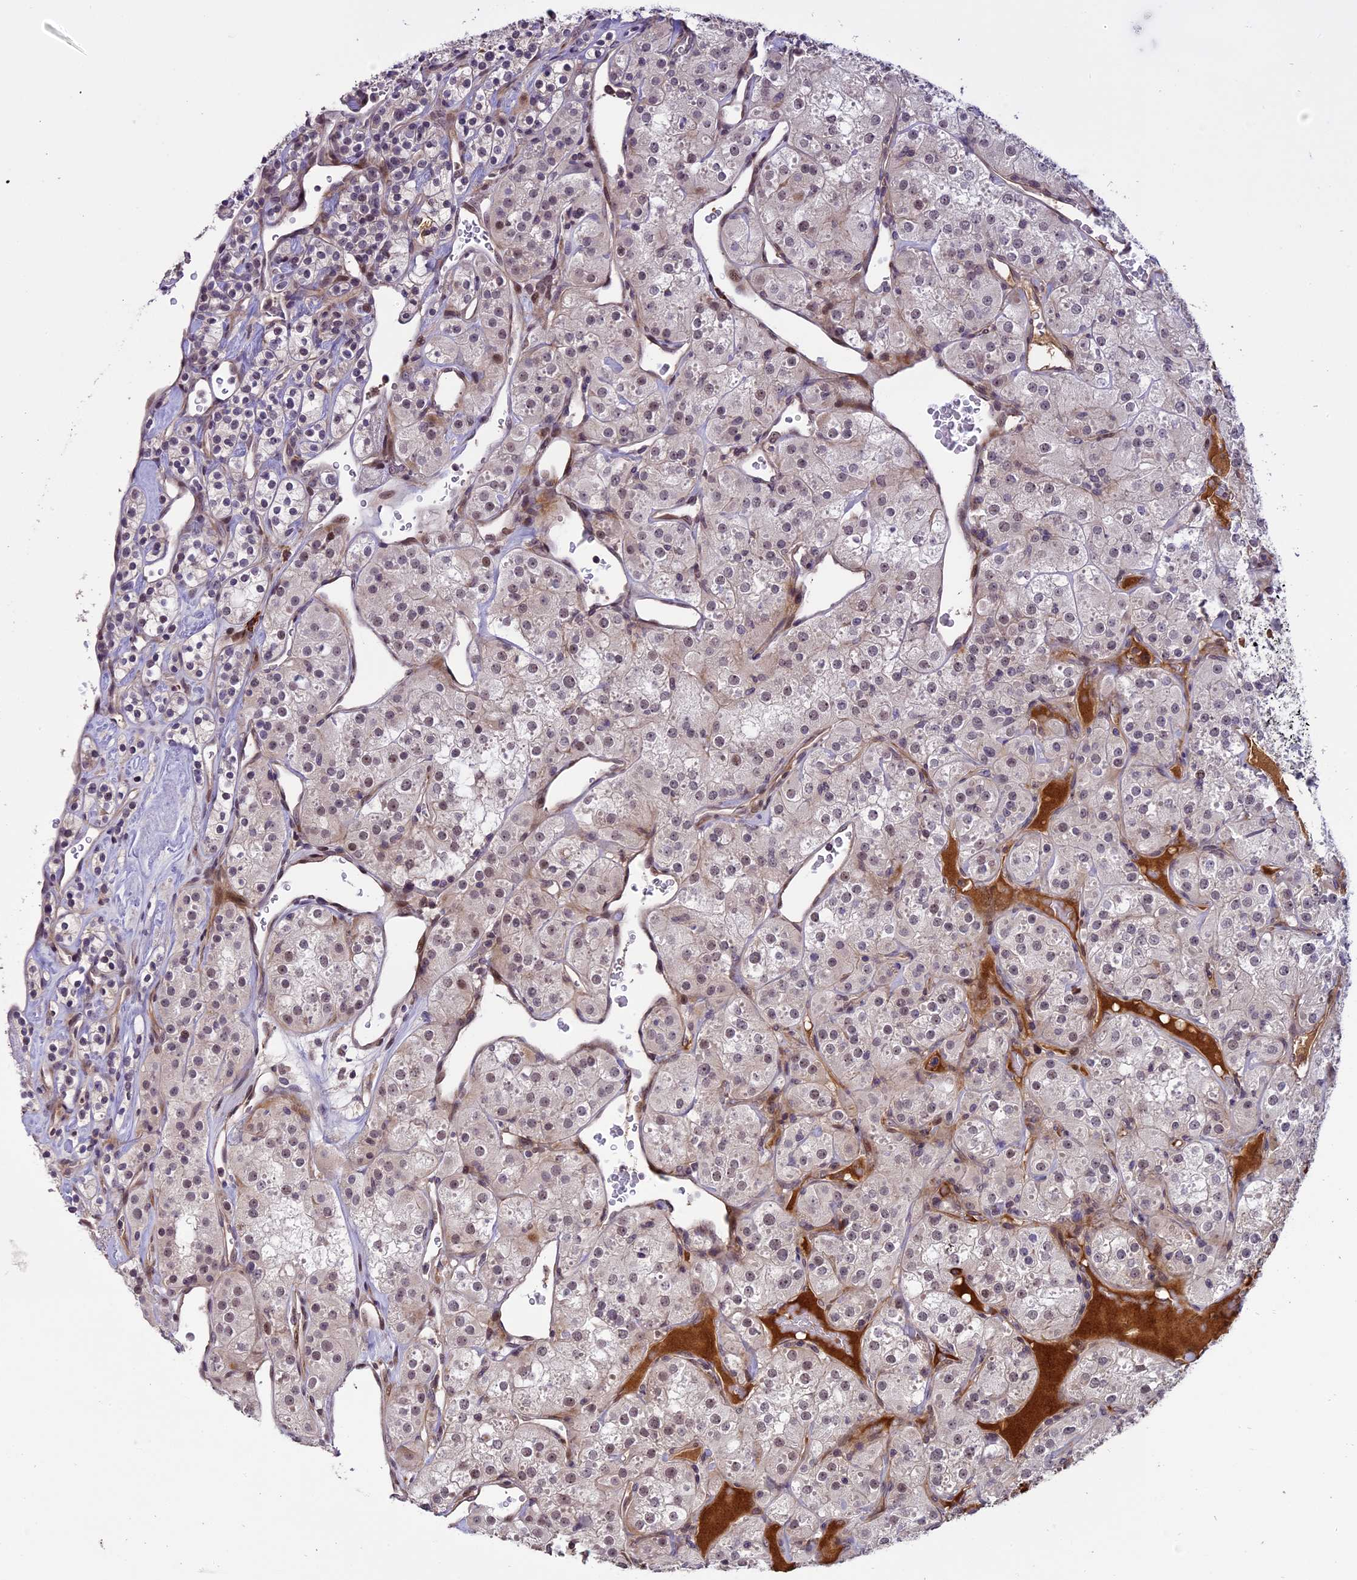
{"staining": {"intensity": "weak", "quantity": "25%-75%", "location": "nuclear"}, "tissue": "renal cancer", "cell_type": "Tumor cells", "image_type": "cancer", "snomed": [{"axis": "morphology", "description": "Adenocarcinoma, NOS"}, {"axis": "topography", "description": "Kidney"}], "caption": "A brown stain highlights weak nuclear expression of a protein in human renal cancer tumor cells.", "gene": "ENHO", "patient": {"sex": "male", "age": 77}}